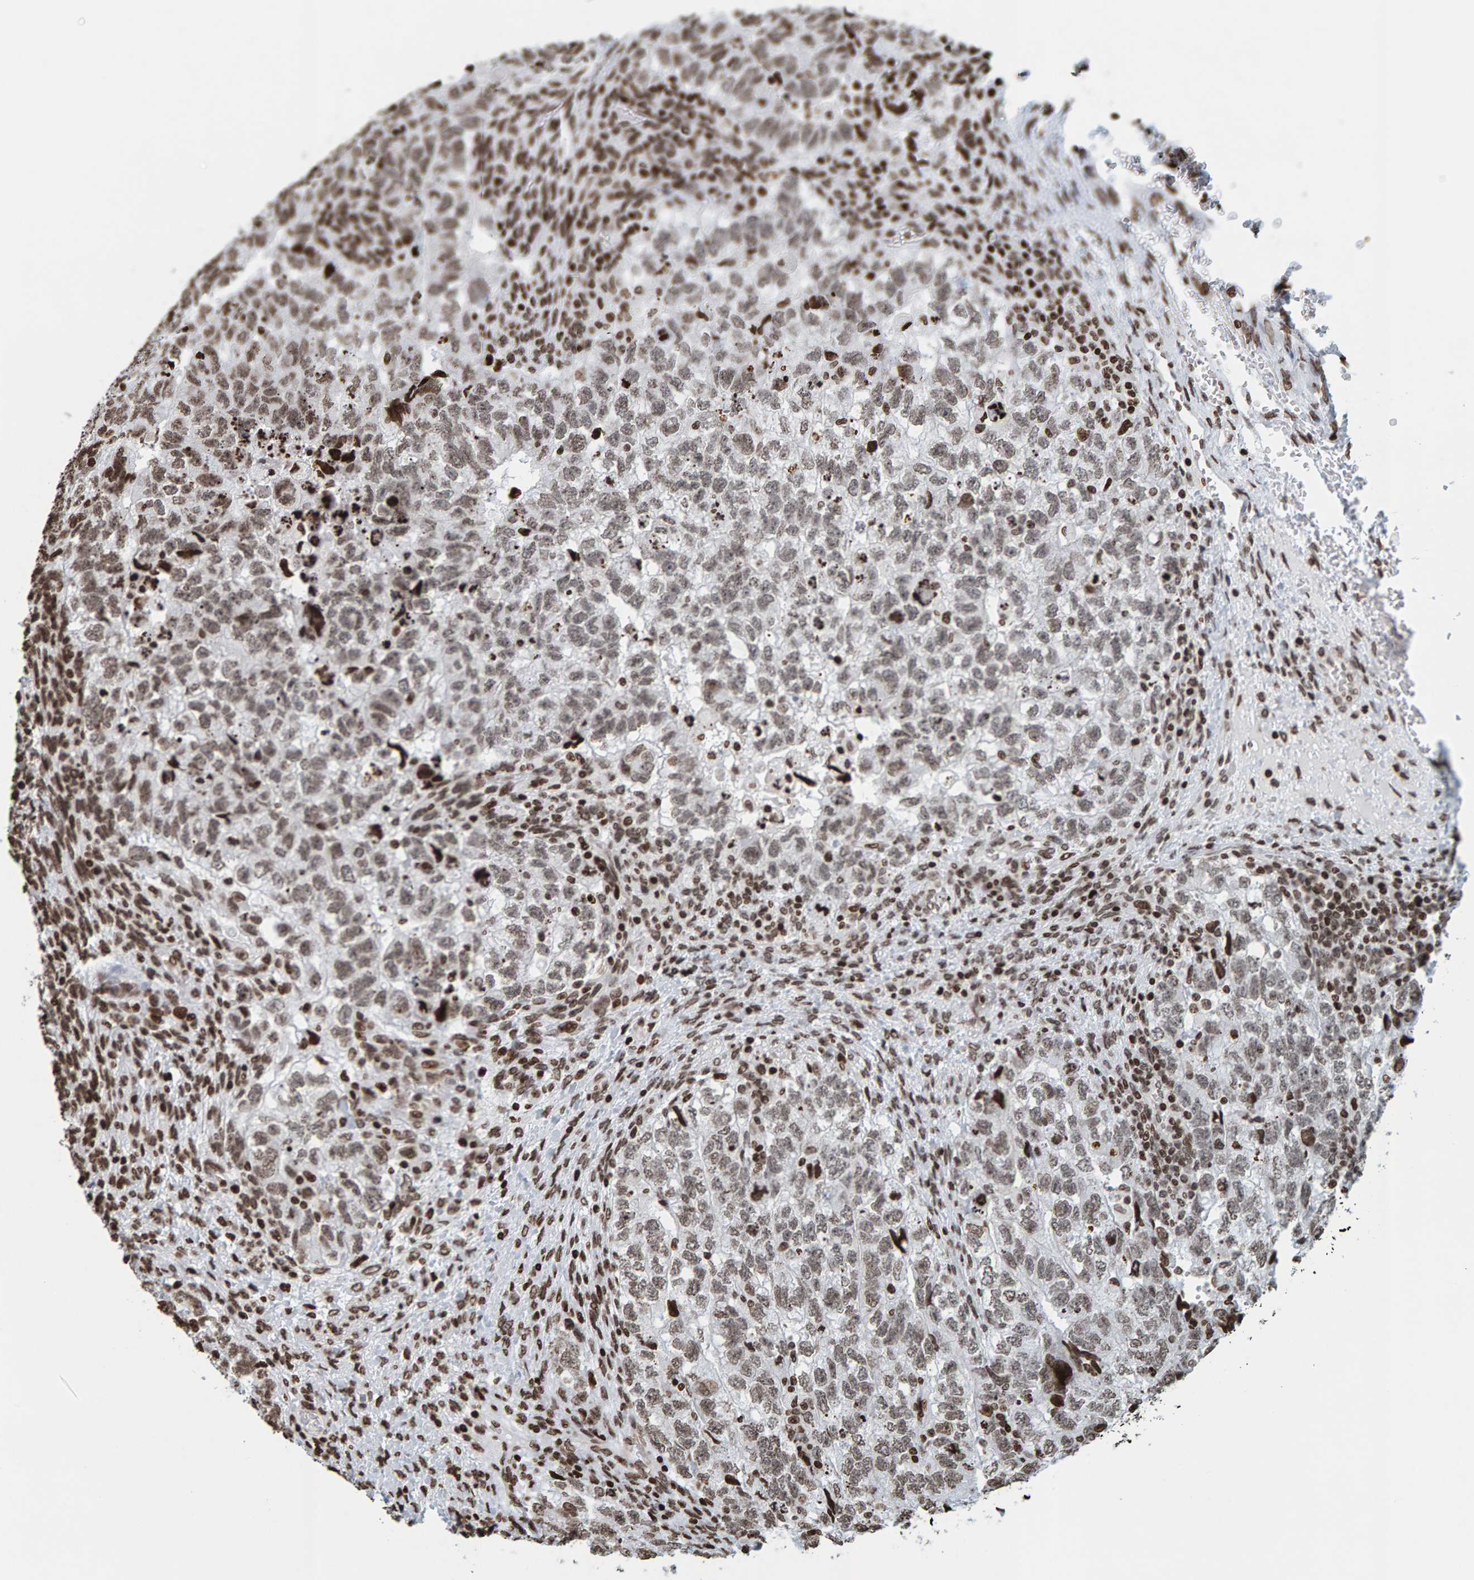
{"staining": {"intensity": "weak", "quantity": ">75%", "location": "nuclear"}, "tissue": "testis cancer", "cell_type": "Tumor cells", "image_type": "cancer", "snomed": [{"axis": "morphology", "description": "Carcinoma, Embryonal, NOS"}, {"axis": "topography", "description": "Testis"}], "caption": "High-magnification brightfield microscopy of testis cancer stained with DAB (3,3'-diaminobenzidine) (brown) and counterstained with hematoxylin (blue). tumor cells exhibit weak nuclear positivity is present in approximately>75% of cells.", "gene": "BRF2", "patient": {"sex": "male", "age": 36}}